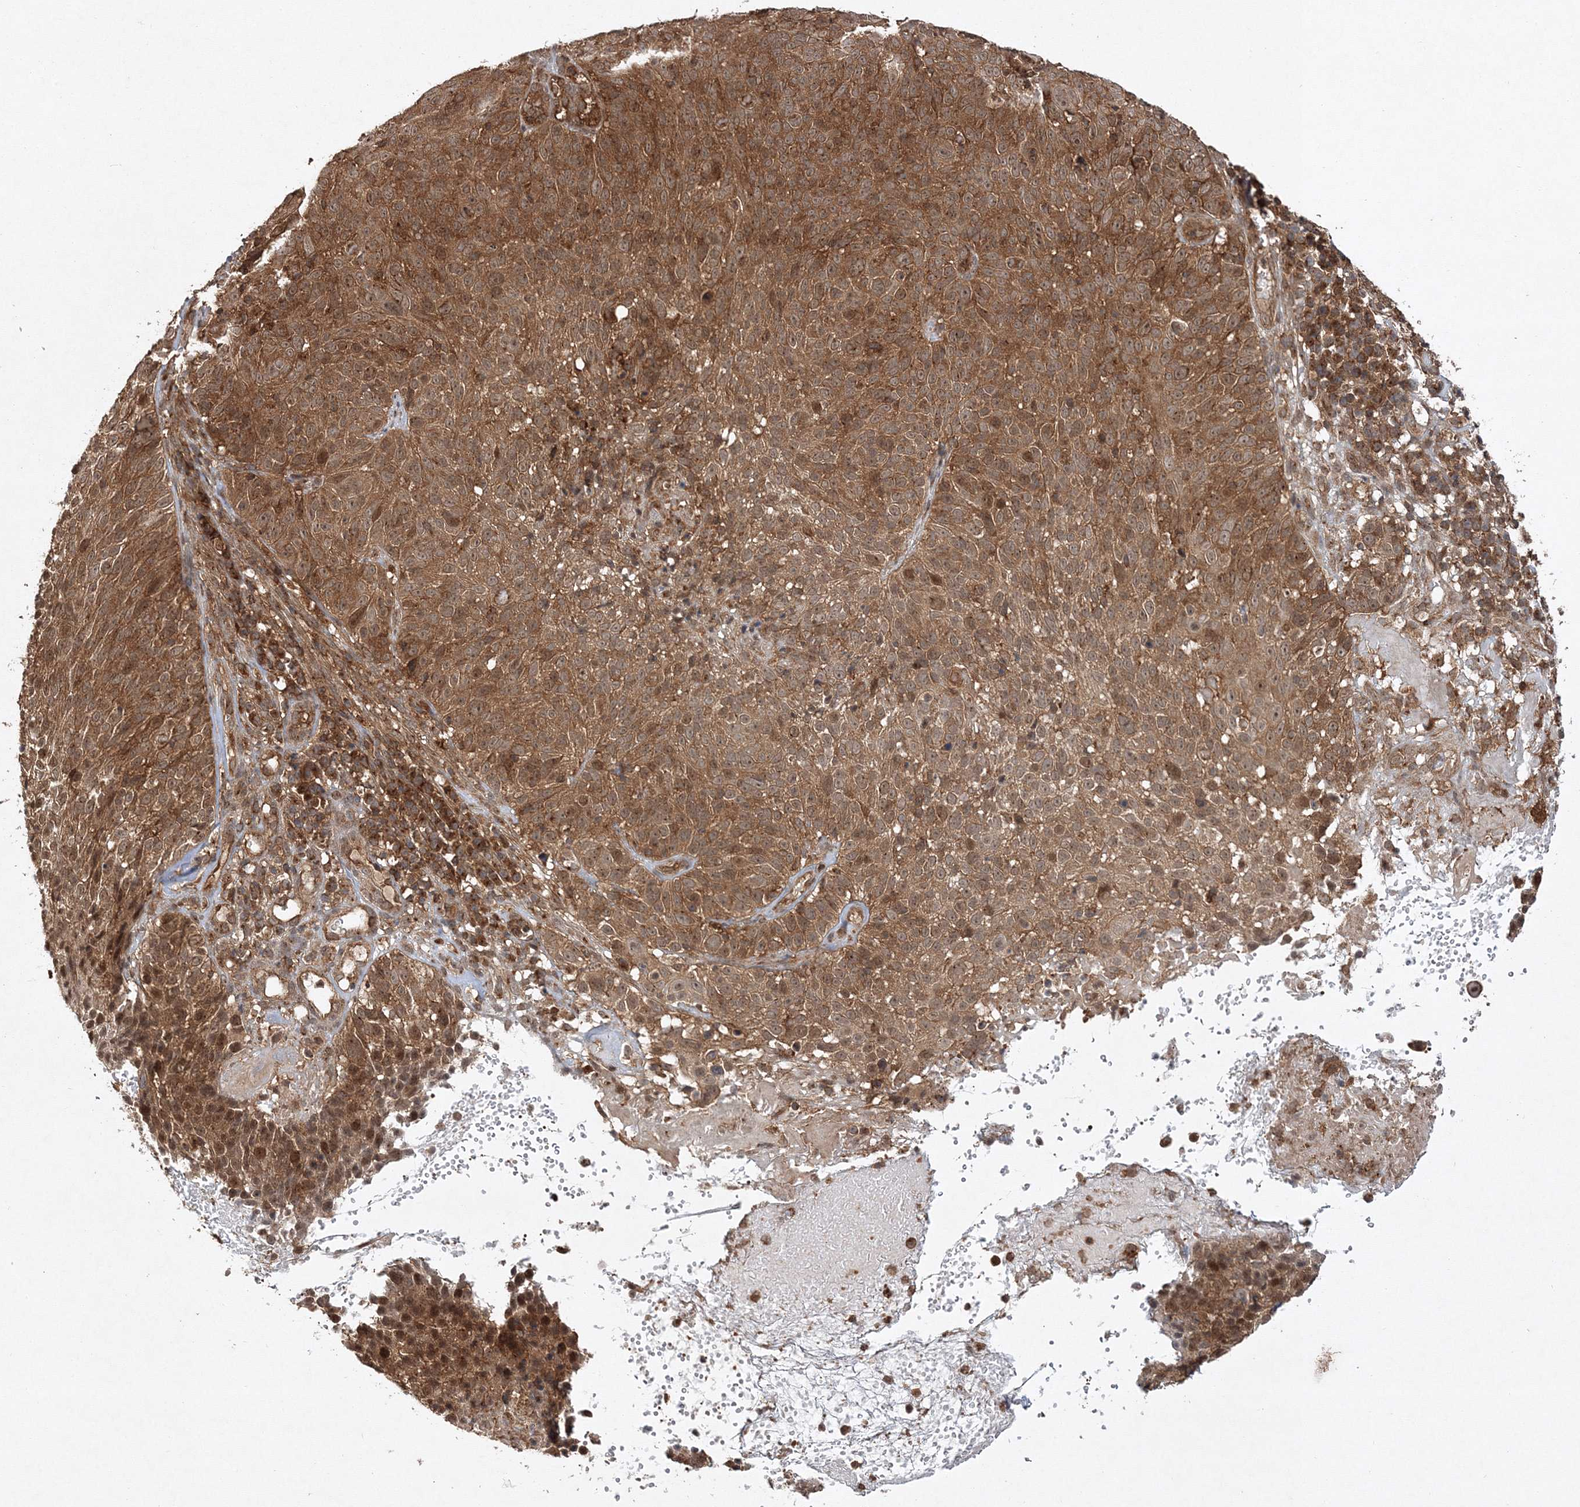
{"staining": {"intensity": "moderate", "quantity": ">75%", "location": "cytoplasmic/membranous"}, "tissue": "cervical cancer", "cell_type": "Tumor cells", "image_type": "cancer", "snomed": [{"axis": "morphology", "description": "Squamous cell carcinoma, NOS"}, {"axis": "topography", "description": "Cervix"}], "caption": "The micrograph exhibits a brown stain indicating the presence of a protein in the cytoplasmic/membranous of tumor cells in cervical cancer.", "gene": "WDR37", "patient": {"sex": "female", "age": 74}}